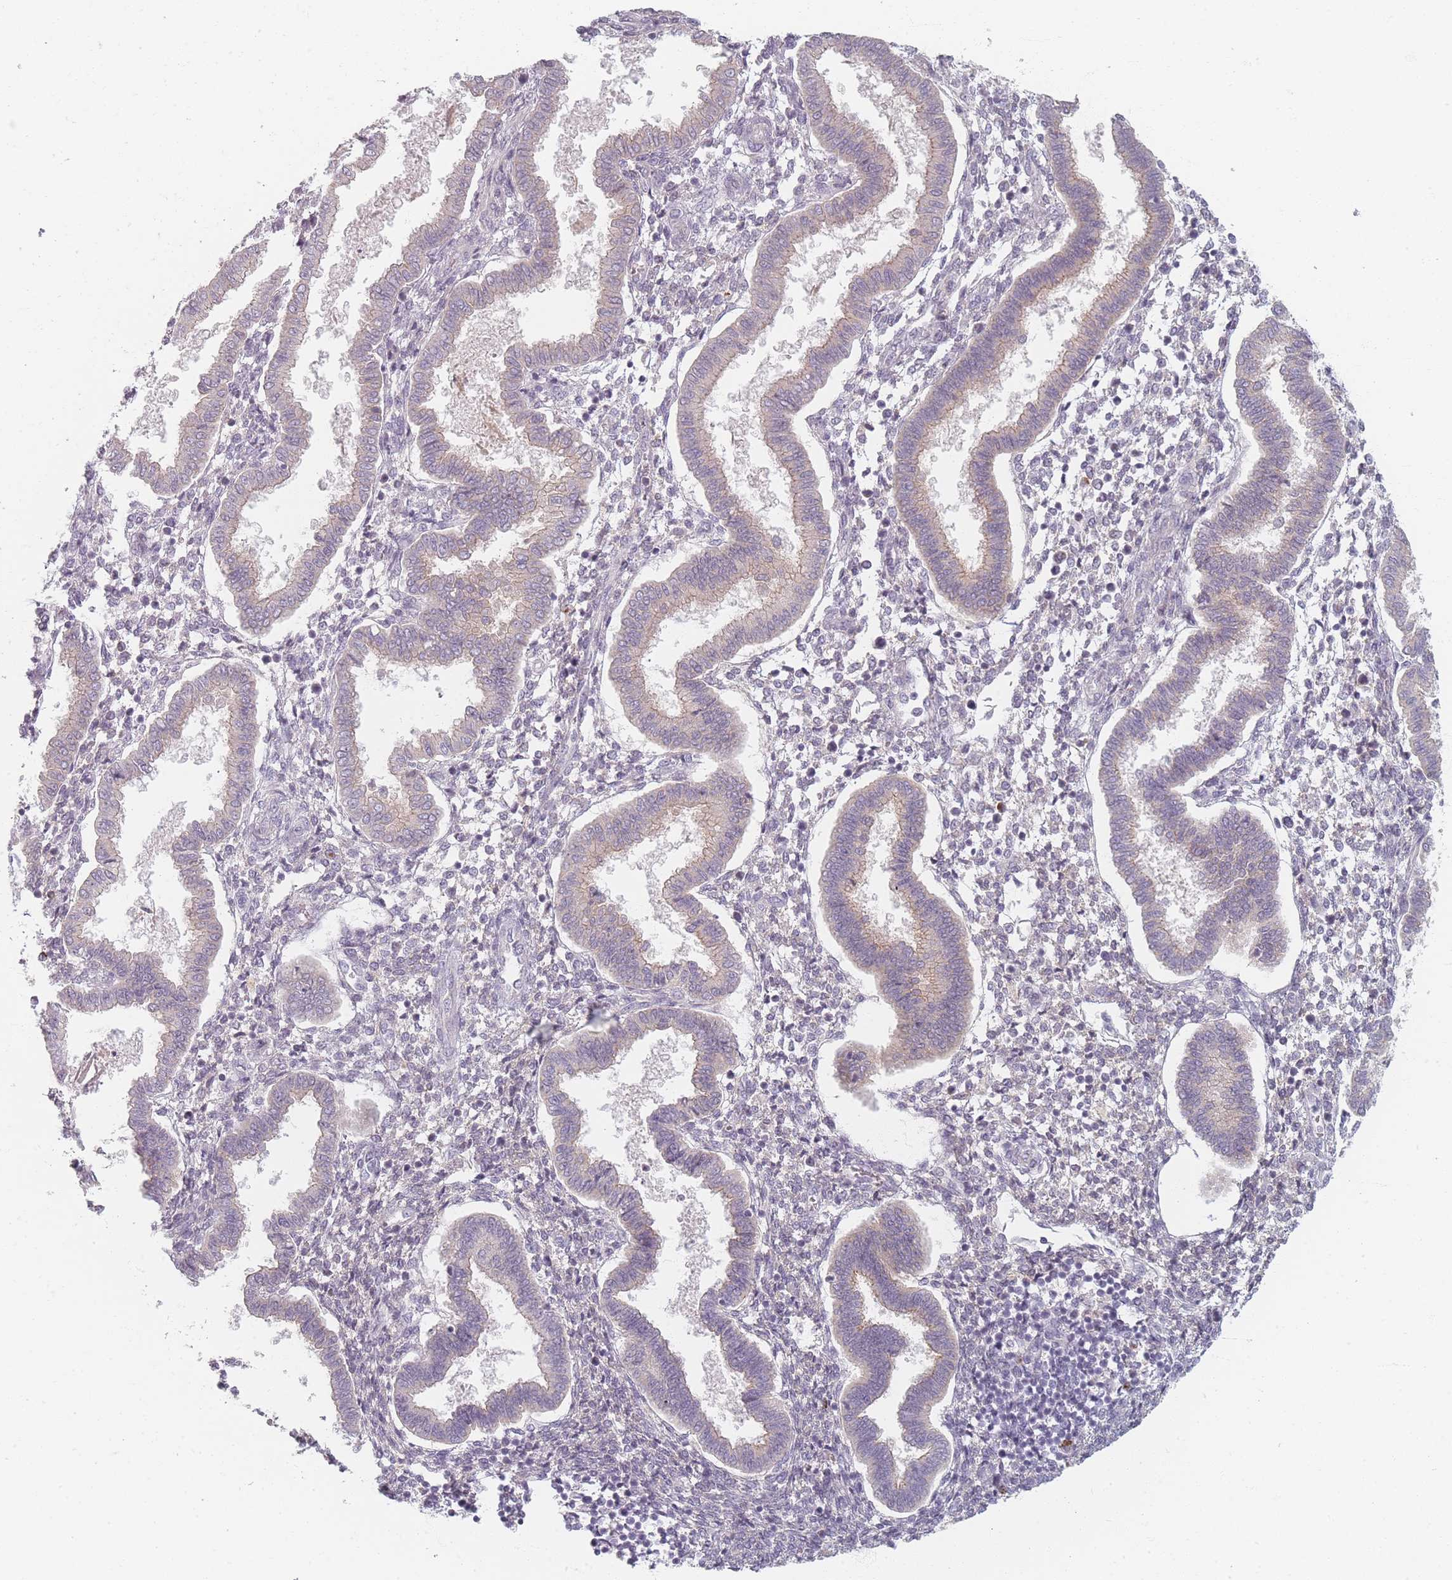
{"staining": {"intensity": "negative", "quantity": "none", "location": "none"}, "tissue": "endometrium", "cell_type": "Cells in endometrial stroma", "image_type": "normal", "snomed": [{"axis": "morphology", "description": "Normal tissue, NOS"}, {"axis": "topography", "description": "Endometrium"}], "caption": "A high-resolution image shows immunohistochemistry staining of unremarkable endometrium, which exhibits no significant expression in cells in endometrial stroma.", "gene": "TMOD1", "patient": {"sex": "female", "age": 24}}